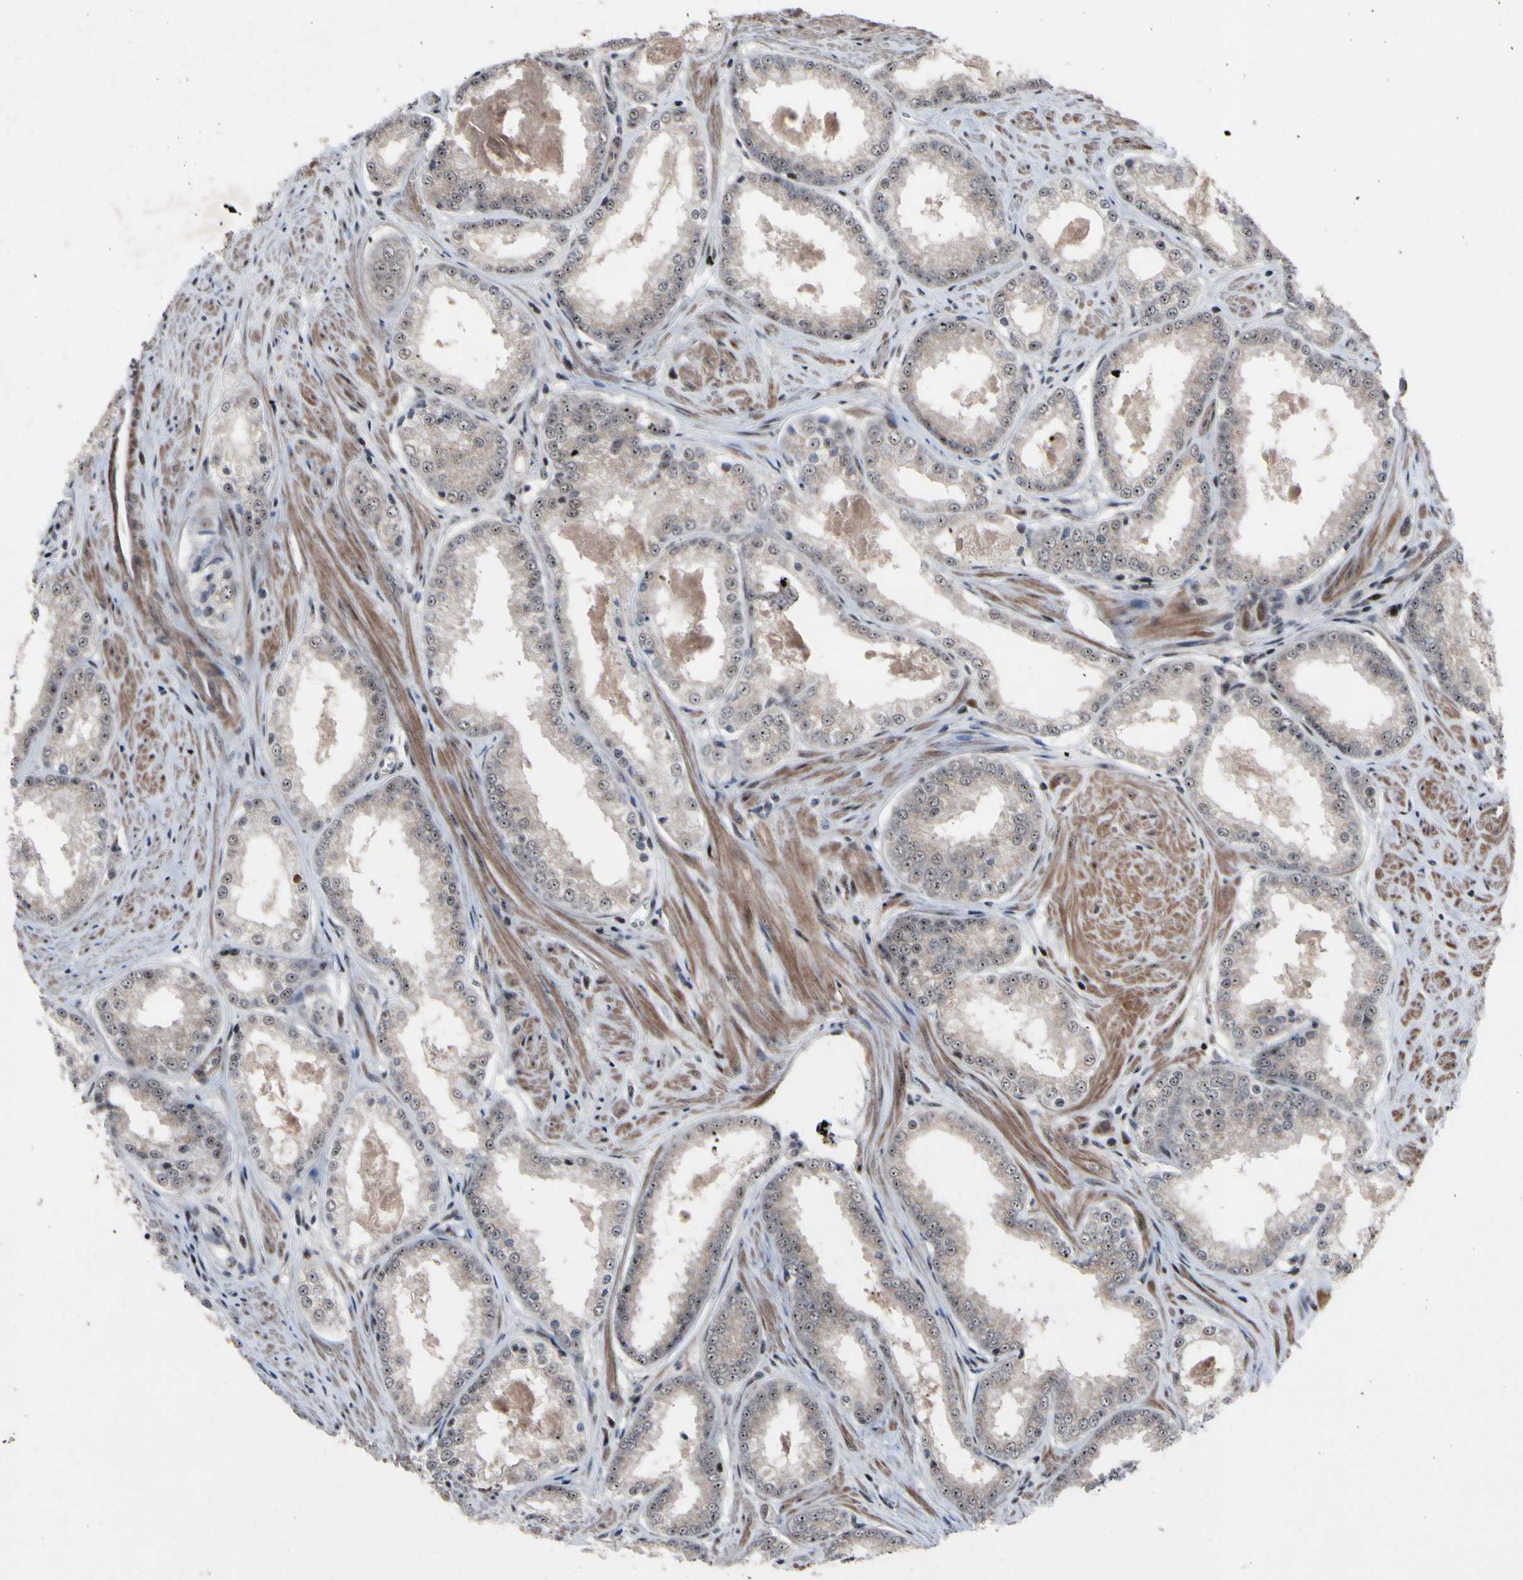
{"staining": {"intensity": "weak", "quantity": "<25%", "location": "nuclear"}, "tissue": "prostate cancer", "cell_type": "Tumor cells", "image_type": "cancer", "snomed": [{"axis": "morphology", "description": "Adenocarcinoma, Low grade"}, {"axis": "topography", "description": "Prostate"}], "caption": "Immunohistochemistry histopathology image of human low-grade adenocarcinoma (prostate) stained for a protein (brown), which exhibits no staining in tumor cells.", "gene": "SOX7", "patient": {"sex": "male", "age": 64}}